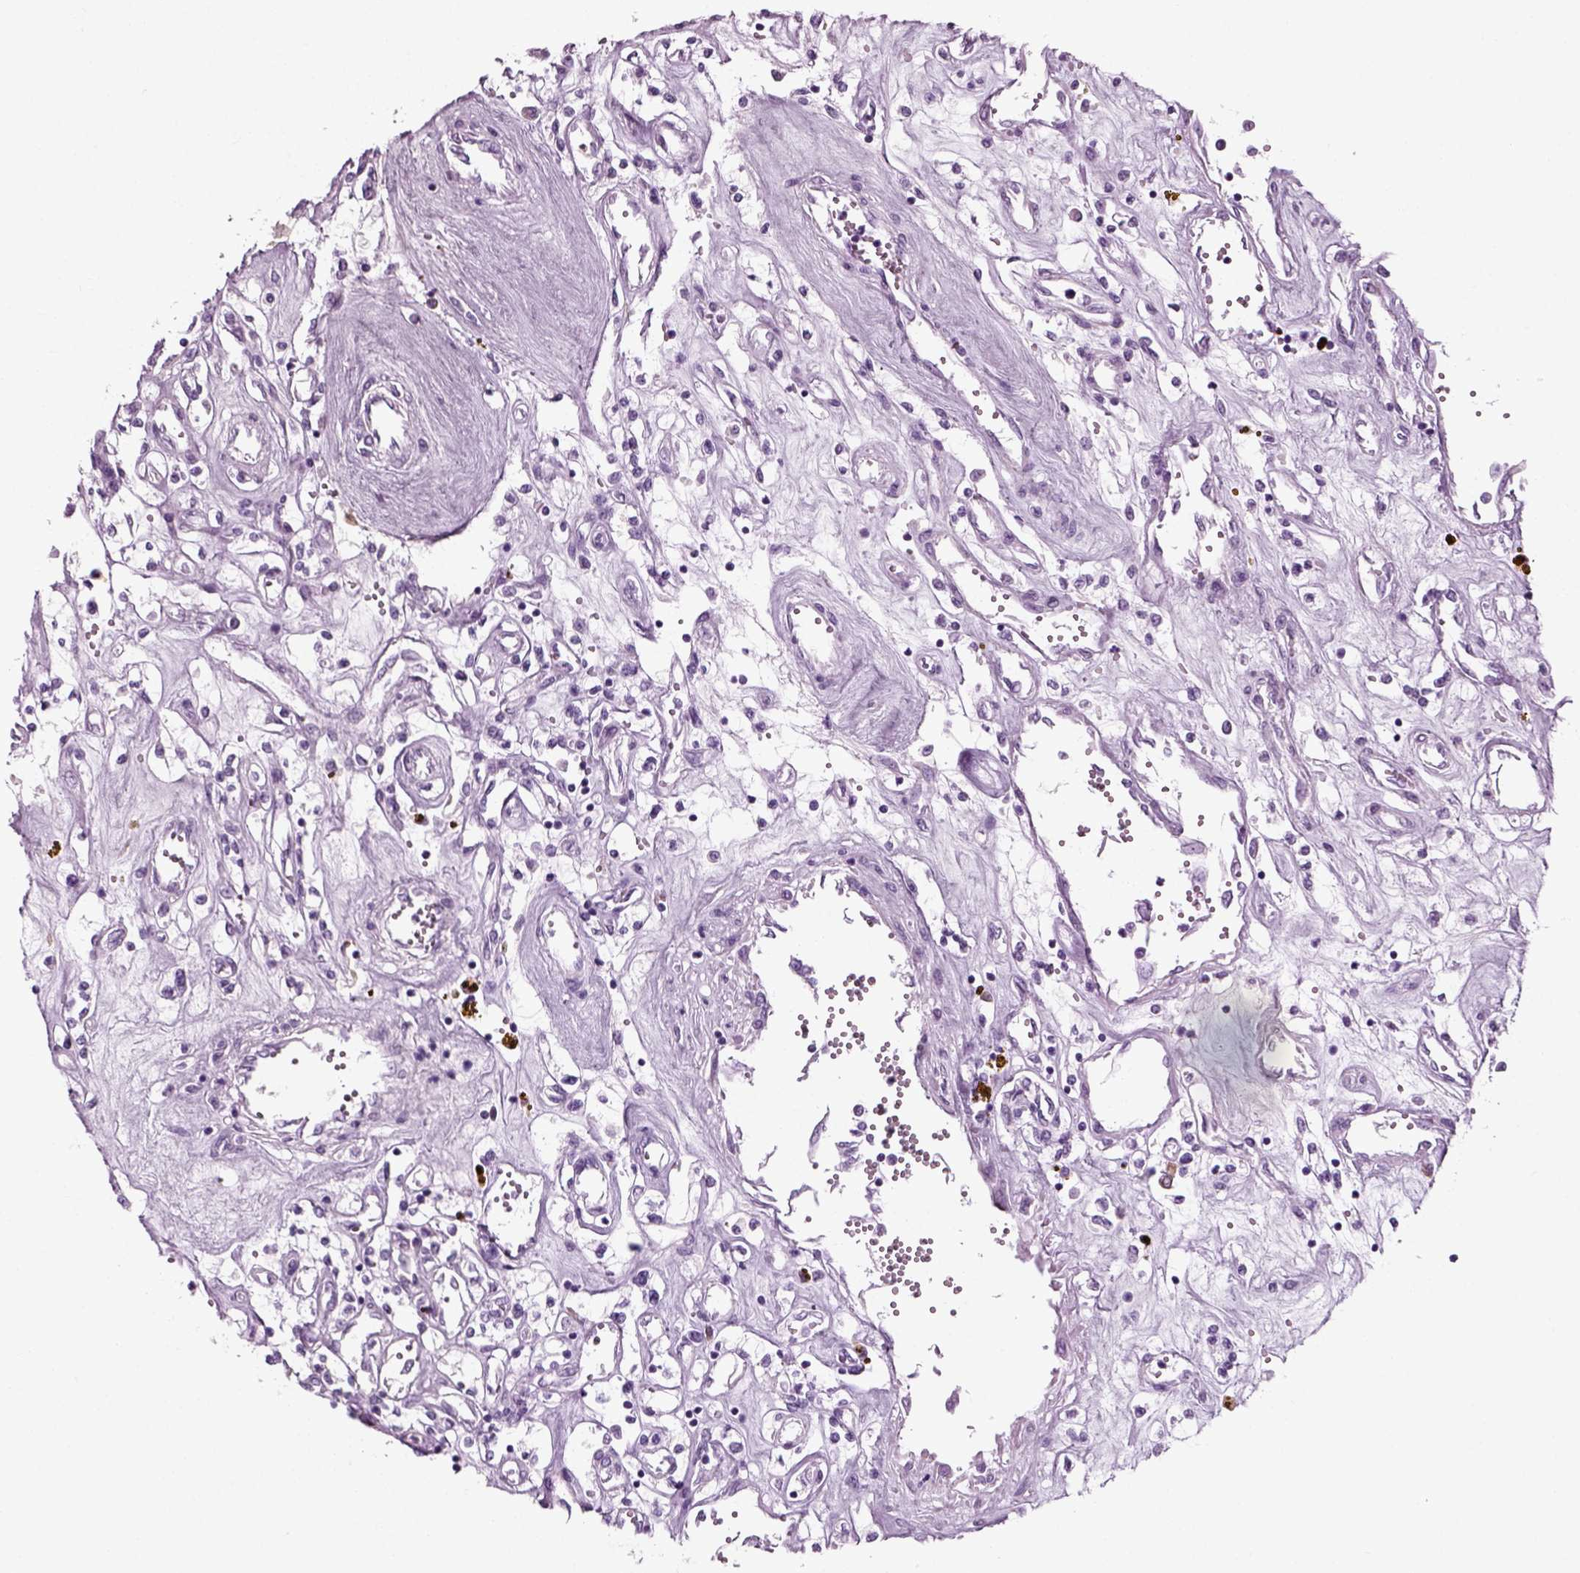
{"staining": {"intensity": "negative", "quantity": "none", "location": "none"}, "tissue": "renal cancer", "cell_type": "Tumor cells", "image_type": "cancer", "snomed": [{"axis": "morphology", "description": "Adenocarcinoma, NOS"}, {"axis": "topography", "description": "Kidney"}], "caption": "Adenocarcinoma (renal) was stained to show a protein in brown. There is no significant expression in tumor cells.", "gene": "PRLH", "patient": {"sex": "female", "age": 59}}